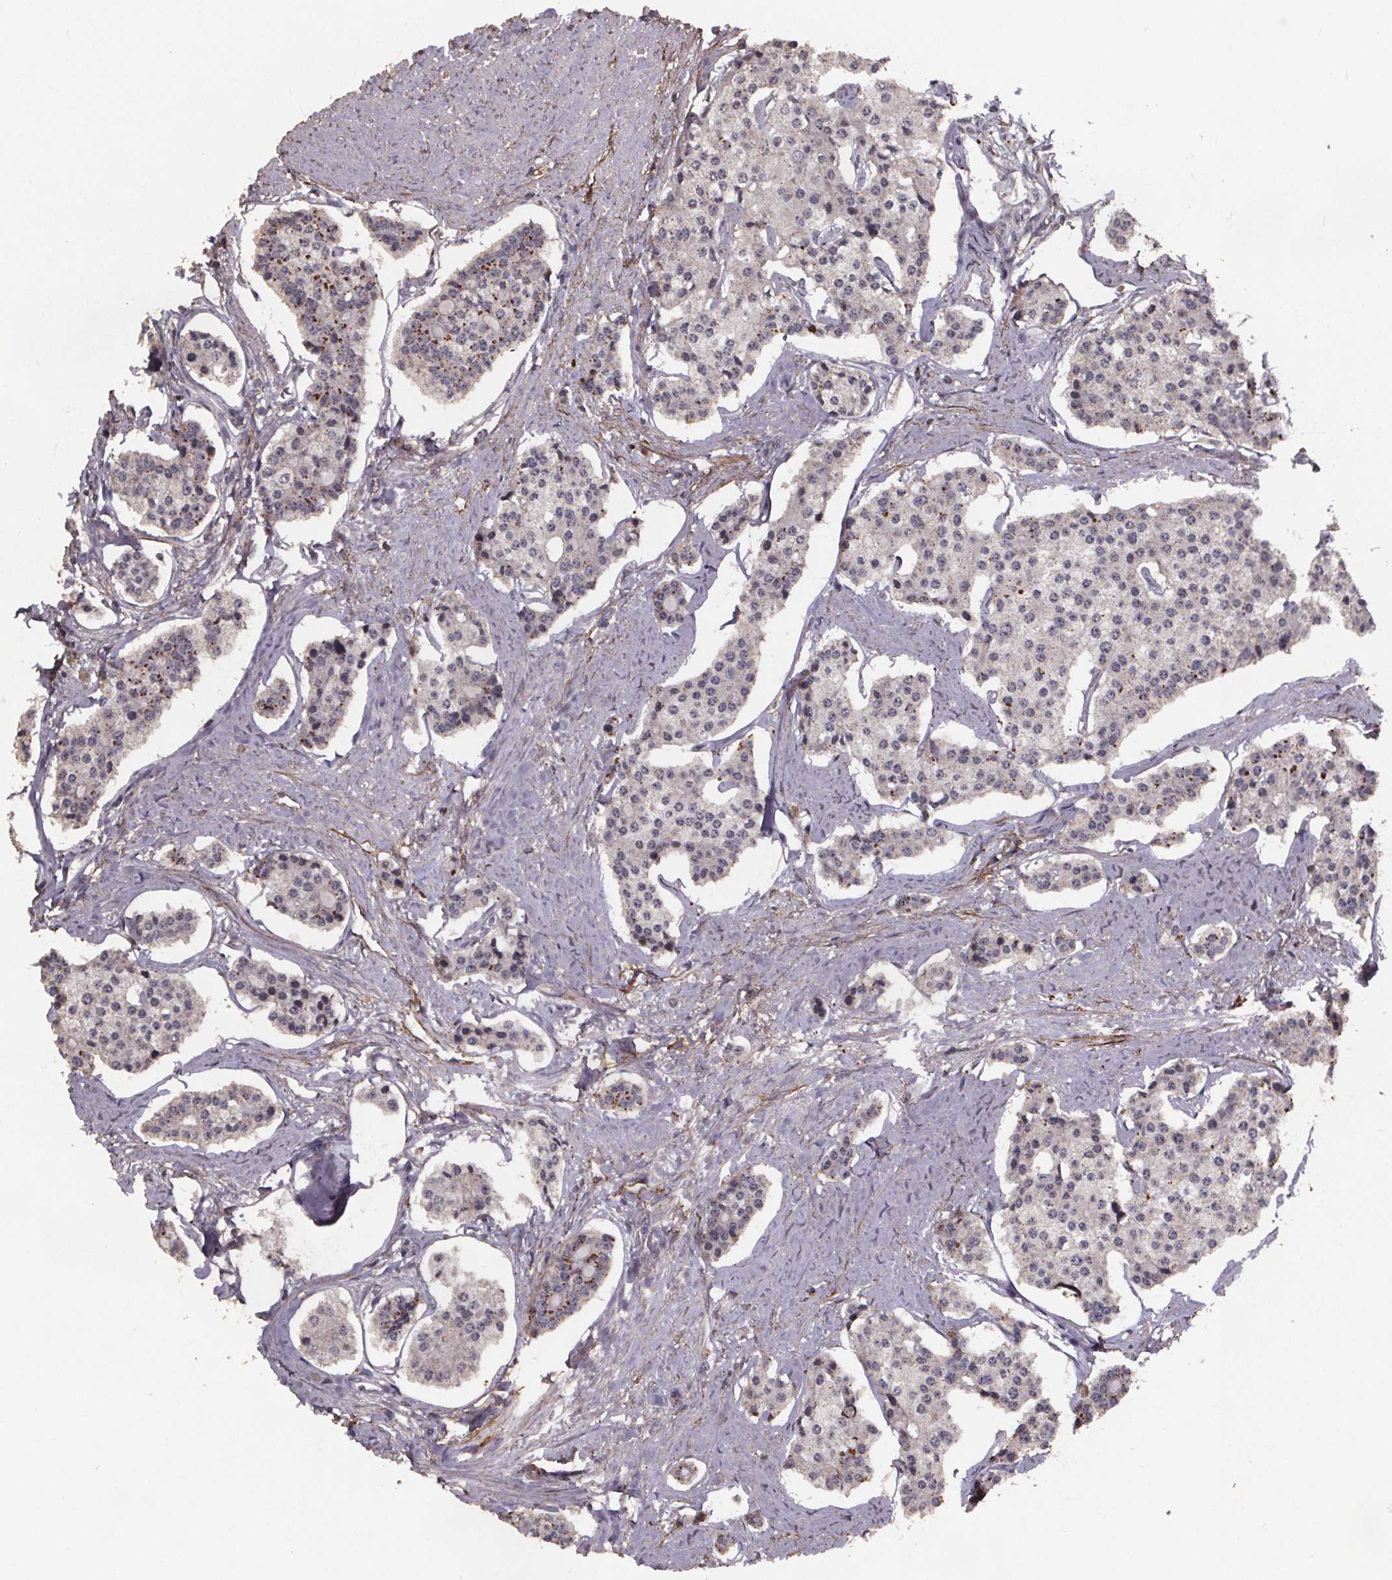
{"staining": {"intensity": "strong", "quantity": "25%-75%", "location": "cytoplasmic/membranous"}, "tissue": "carcinoid", "cell_type": "Tumor cells", "image_type": "cancer", "snomed": [{"axis": "morphology", "description": "Carcinoid, malignant, NOS"}, {"axis": "topography", "description": "Small intestine"}], "caption": "High-power microscopy captured an immunohistochemistry image of malignant carcinoid, revealing strong cytoplasmic/membranous staining in about 25%-75% of tumor cells. Ihc stains the protein in brown and the nuclei are stained blue.", "gene": "GPX3", "patient": {"sex": "female", "age": 65}}